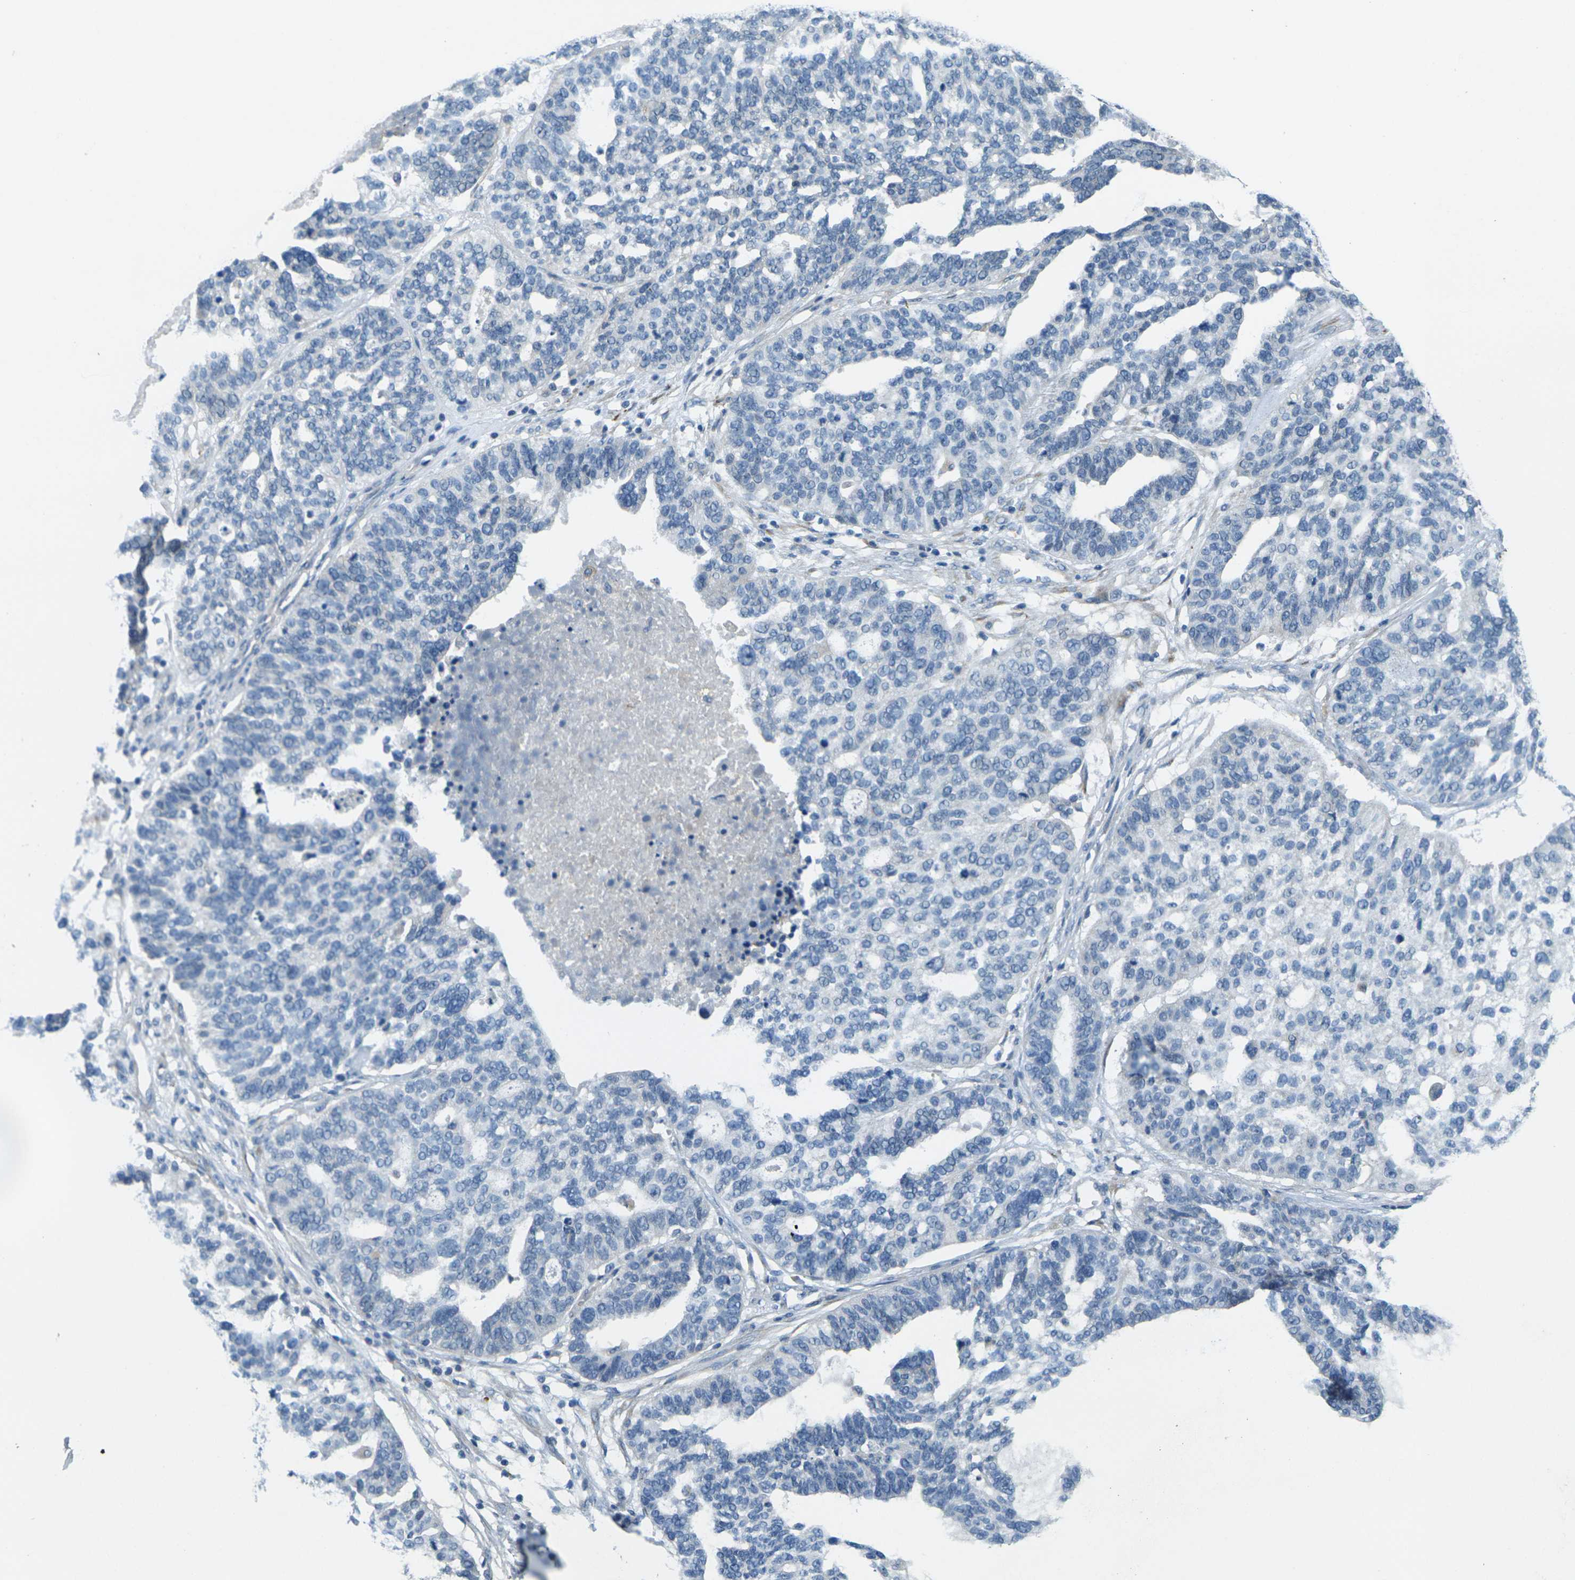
{"staining": {"intensity": "negative", "quantity": "none", "location": "none"}, "tissue": "ovarian cancer", "cell_type": "Tumor cells", "image_type": "cancer", "snomed": [{"axis": "morphology", "description": "Cystadenocarcinoma, serous, NOS"}, {"axis": "topography", "description": "Ovary"}], "caption": "This histopathology image is of ovarian serous cystadenocarcinoma stained with immunohistochemistry to label a protein in brown with the nuclei are counter-stained blue. There is no staining in tumor cells. (DAB immunohistochemistry (IHC) visualized using brightfield microscopy, high magnification).", "gene": "CYP2C8", "patient": {"sex": "female", "age": 59}}